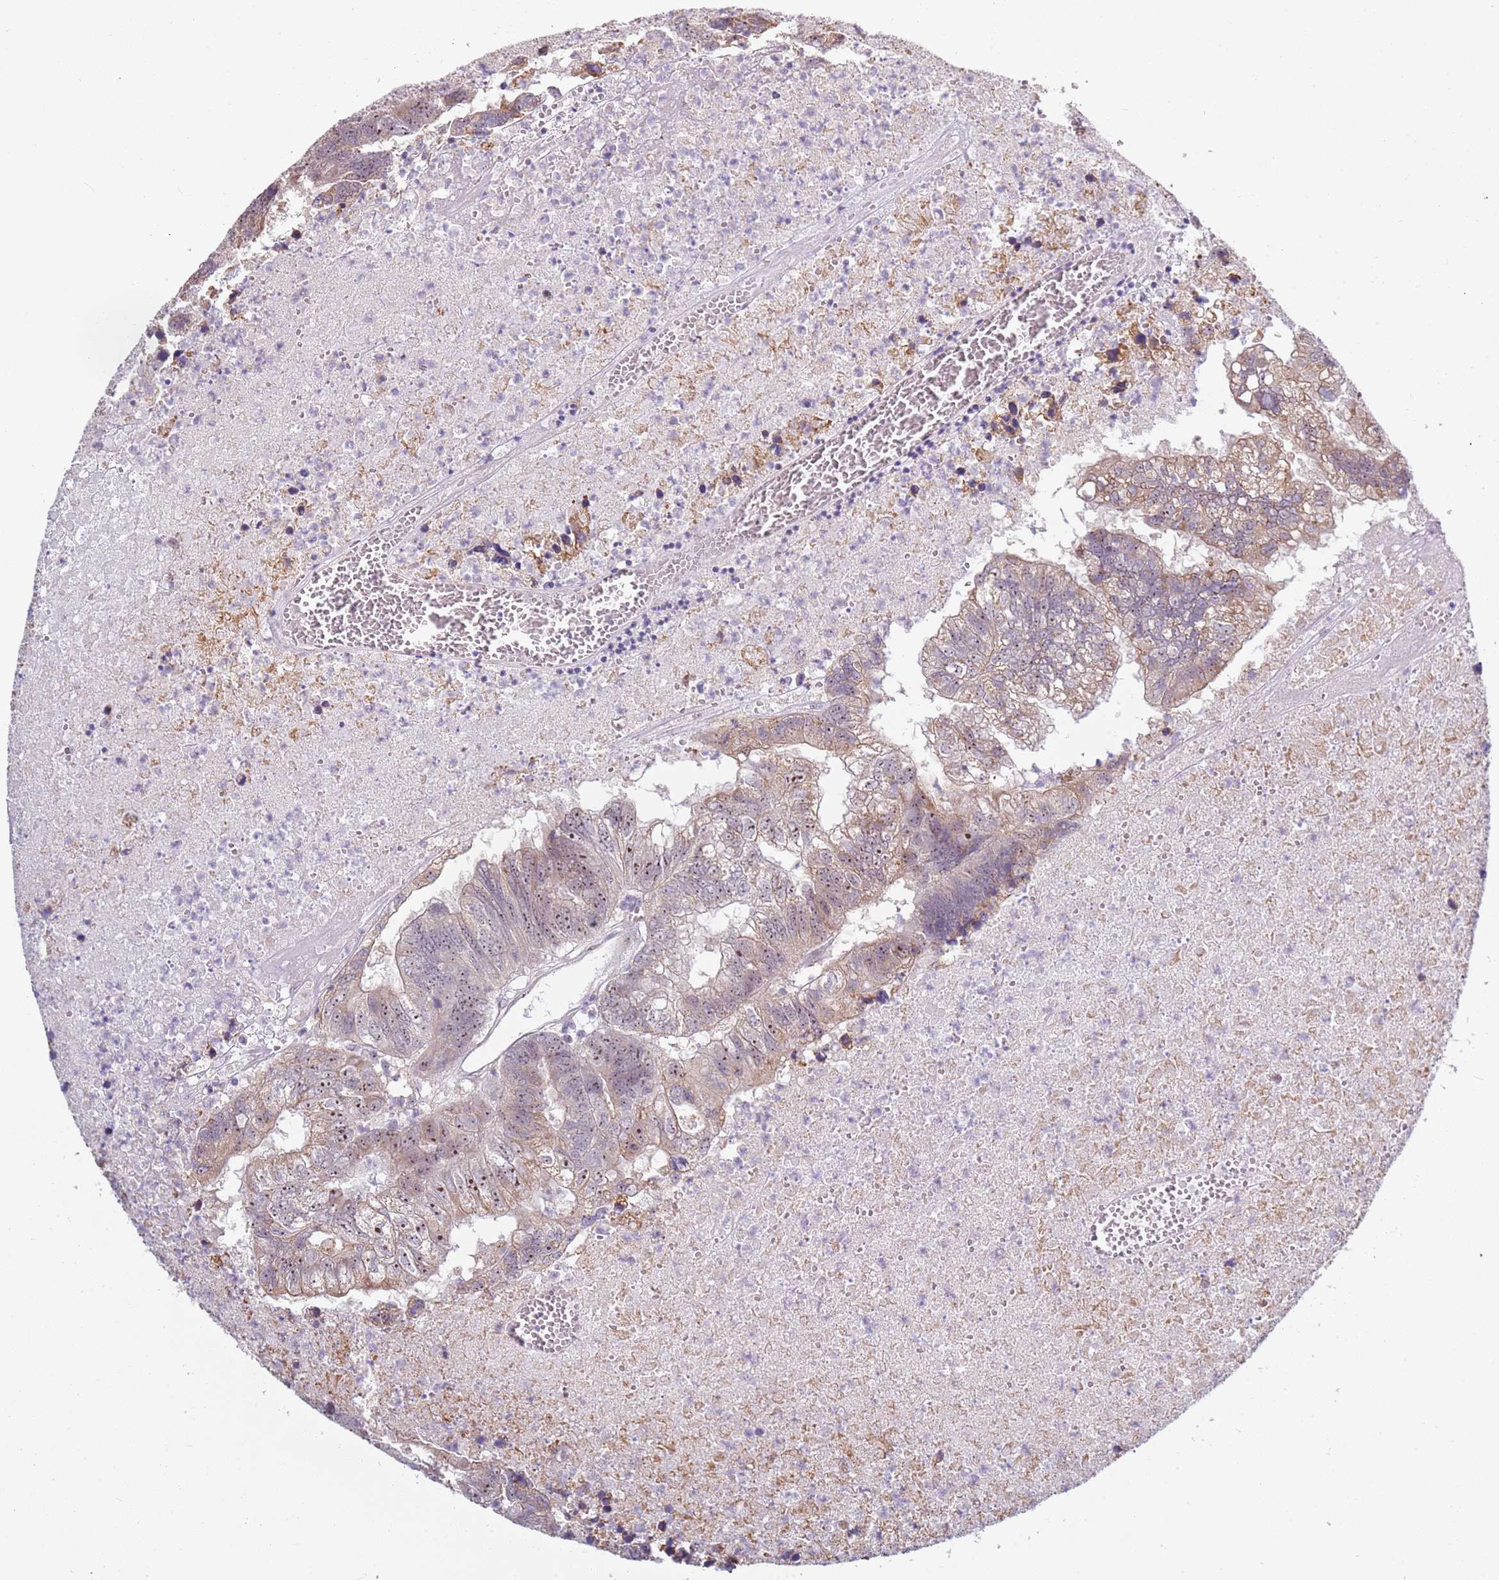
{"staining": {"intensity": "moderate", "quantity": "25%-75%", "location": "cytoplasmic/membranous,nuclear"}, "tissue": "colorectal cancer", "cell_type": "Tumor cells", "image_type": "cancer", "snomed": [{"axis": "morphology", "description": "Adenocarcinoma, NOS"}, {"axis": "topography", "description": "Colon"}], "caption": "Tumor cells display moderate cytoplasmic/membranous and nuclear staining in approximately 25%-75% of cells in colorectal adenocarcinoma.", "gene": "UCMA", "patient": {"sex": "female", "age": 48}}